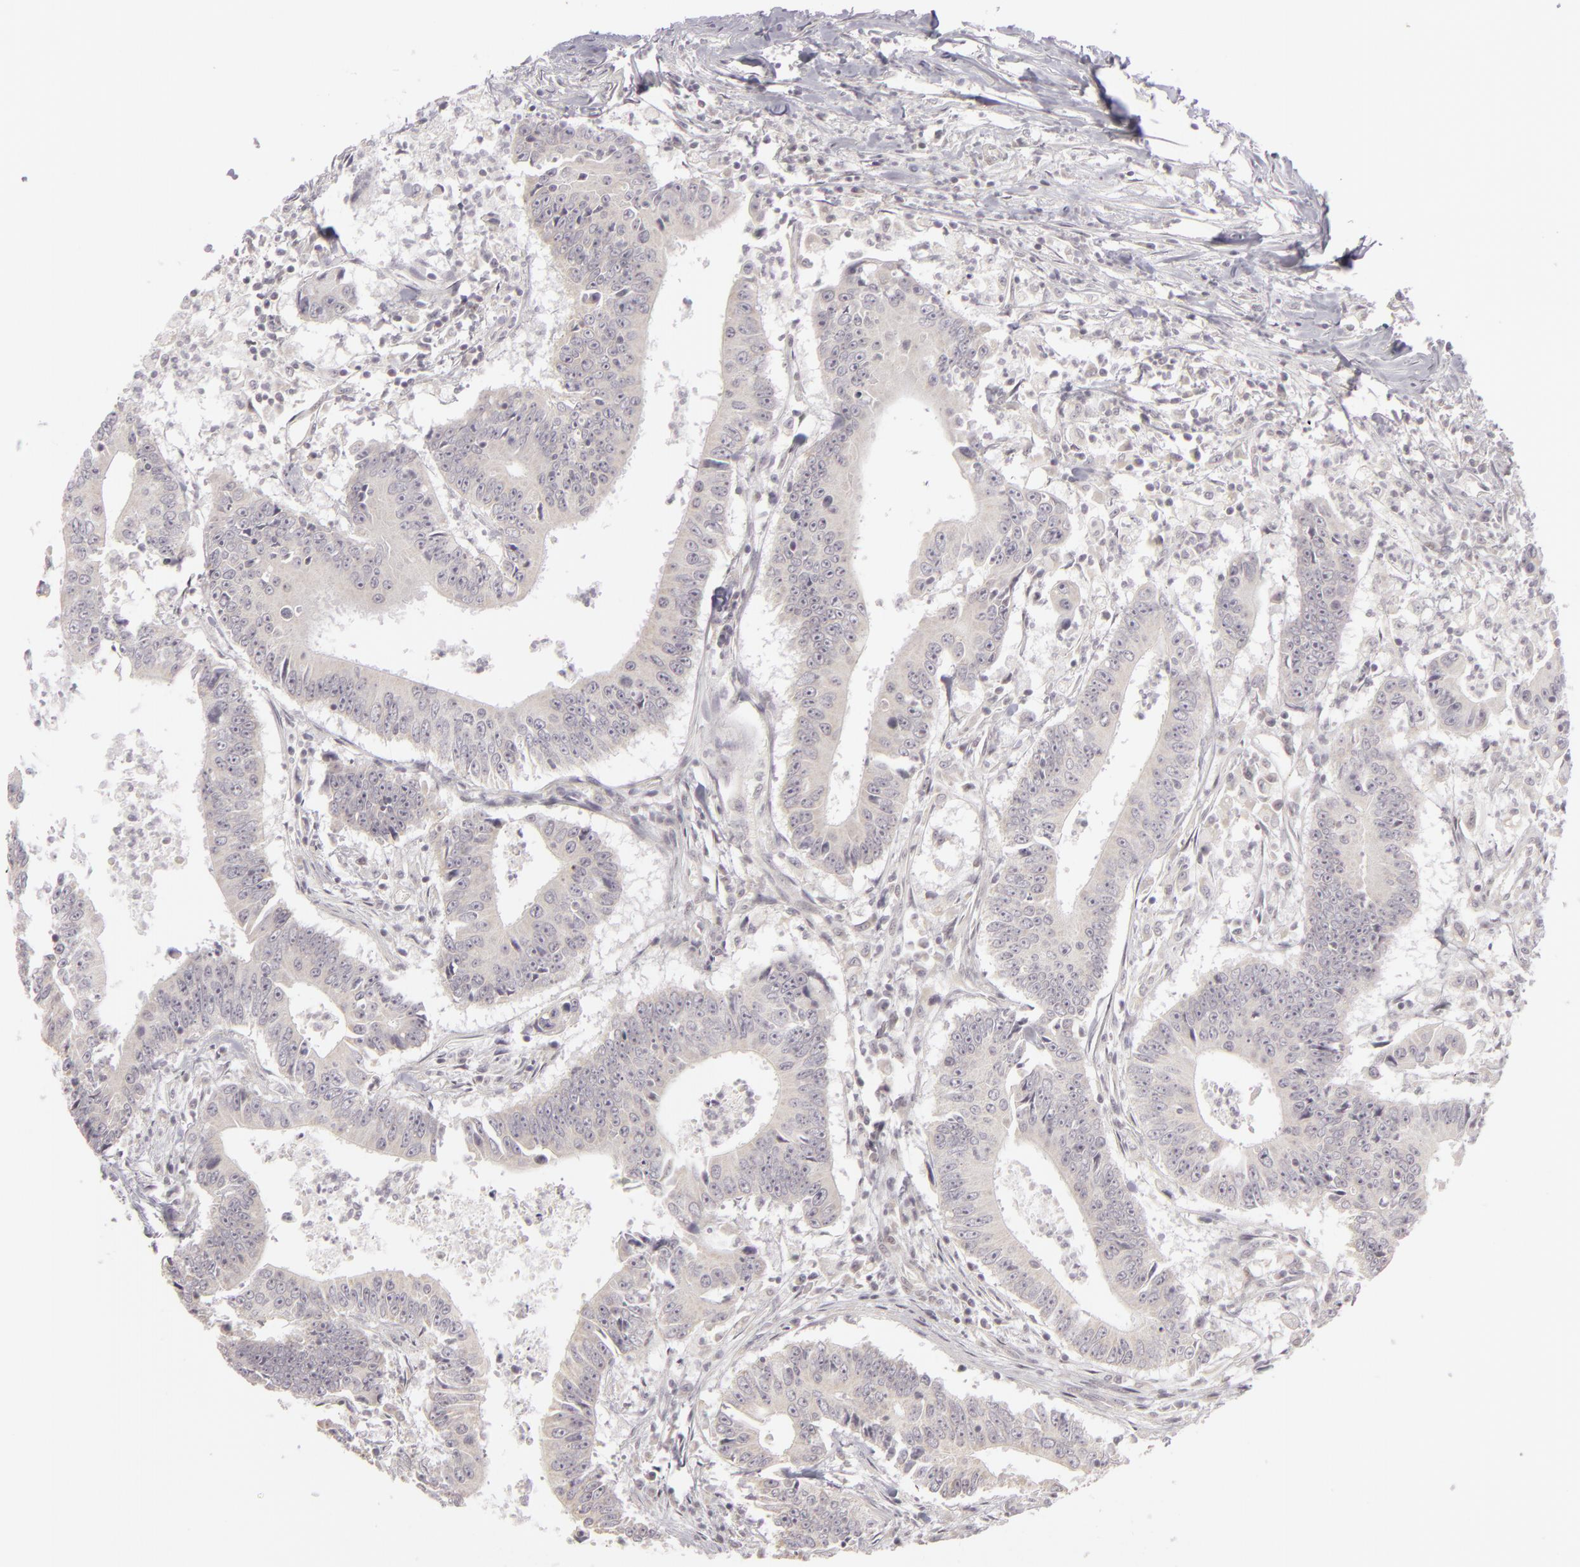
{"staining": {"intensity": "negative", "quantity": "none", "location": "none"}, "tissue": "colorectal cancer", "cell_type": "Tumor cells", "image_type": "cancer", "snomed": [{"axis": "morphology", "description": "Adenocarcinoma, NOS"}, {"axis": "topography", "description": "Colon"}], "caption": "Immunohistochemical staining of human colorectal cancer shows no significant expression in tumor cells.", "gene": "SIX1", "patient": {"sex": "male", "age": 55}}